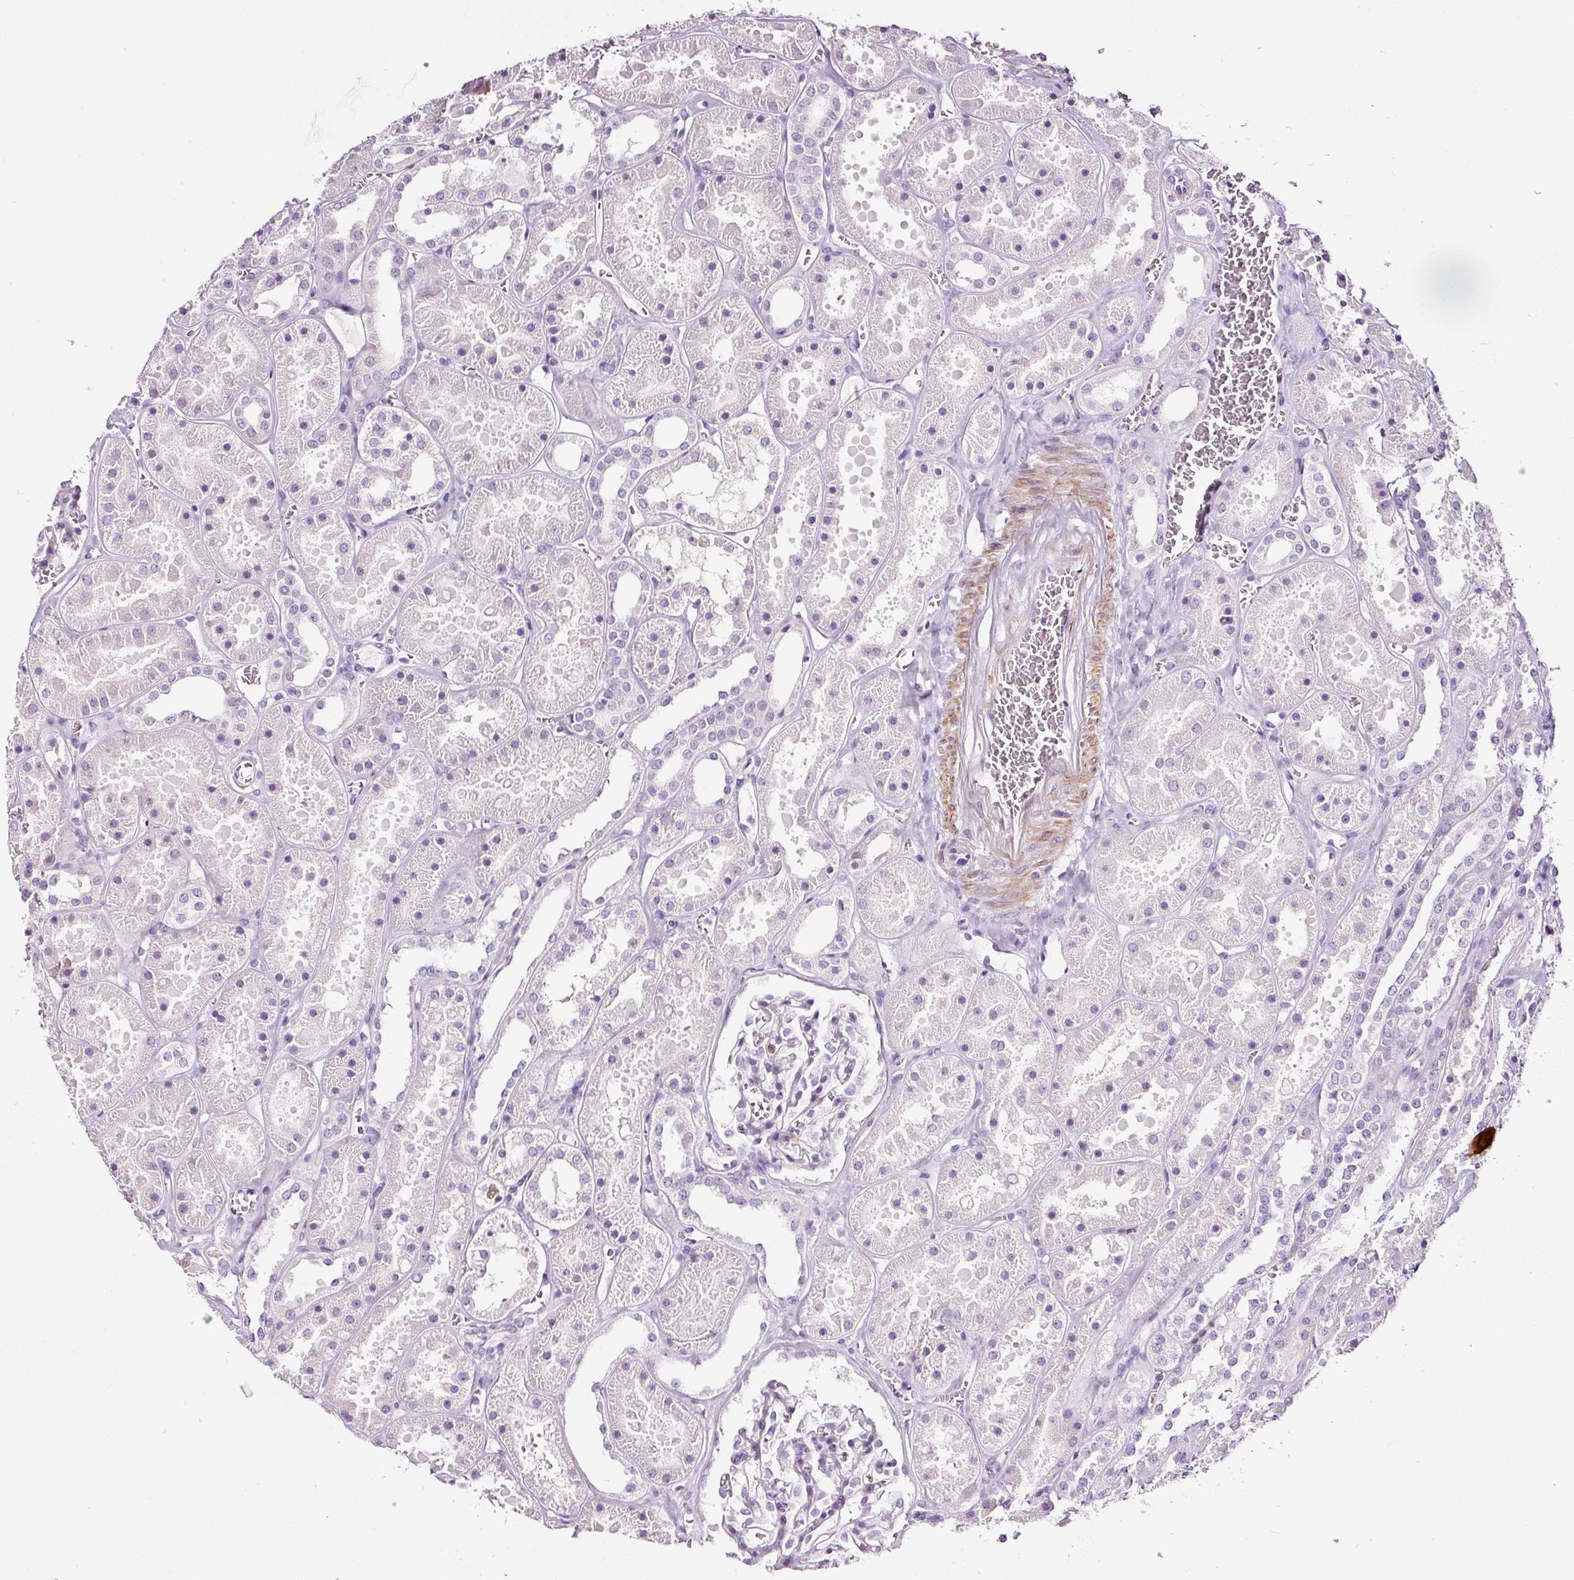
{"staining": {"intensity": "negative", "quantity": "none", "location": "none"}, "tissue": "kidney", "cell_type": "Cells in glomeruli", "image_type": "normal", "snomed": [{"axis": "morphology", "description": "Normal tissue, NOS"}, {"axis": "topography", "description": "Kidney"}], "caption": "Immunohistochemistry (IHC) histopathology image of benign human kidney stained for a protein (brown), which shows no positivity in cells in glomeruli.", "gene": "CYB561A3", "patient": {"sex": "female", "age": 41}}